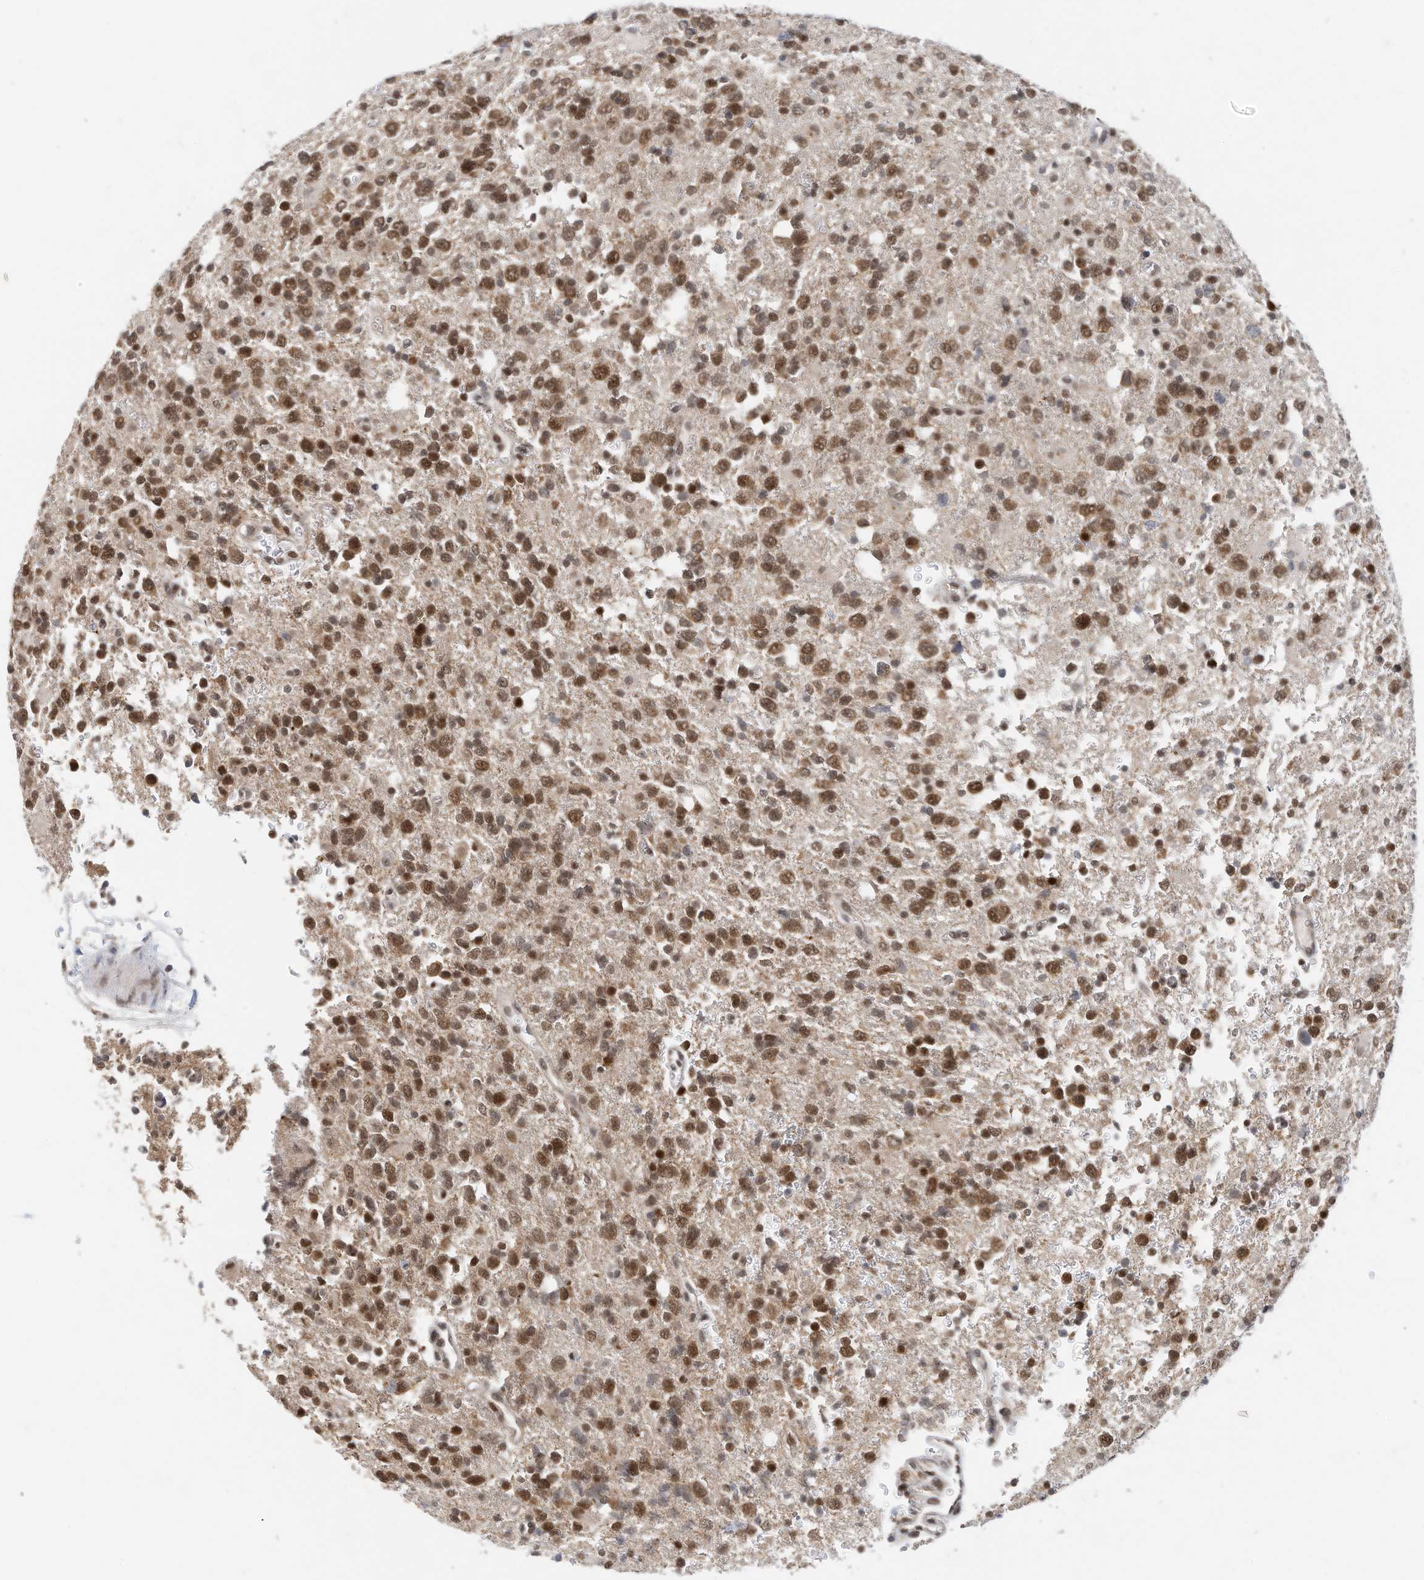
{"staining": {"intensity": "moderate", "quantity": ">75%", "location": "nuclear"}, "tissue": "glioma", "cell_type": "Tumor cells", "image_type": "cancer", "snomed": [{"axis": "morphology", "description": "Glioma, malignant, High grade"}, {"axis": "topography", "description": "Brain"}], "caption": "IHC micrograph of malignant glioma (high-grade) stained for a protein (brown), which displays medium levels of moderate nuclear expression in about >75% of tumor cells.", "gene": "OGT", "patient": {"sex": "female", "age": 62}}